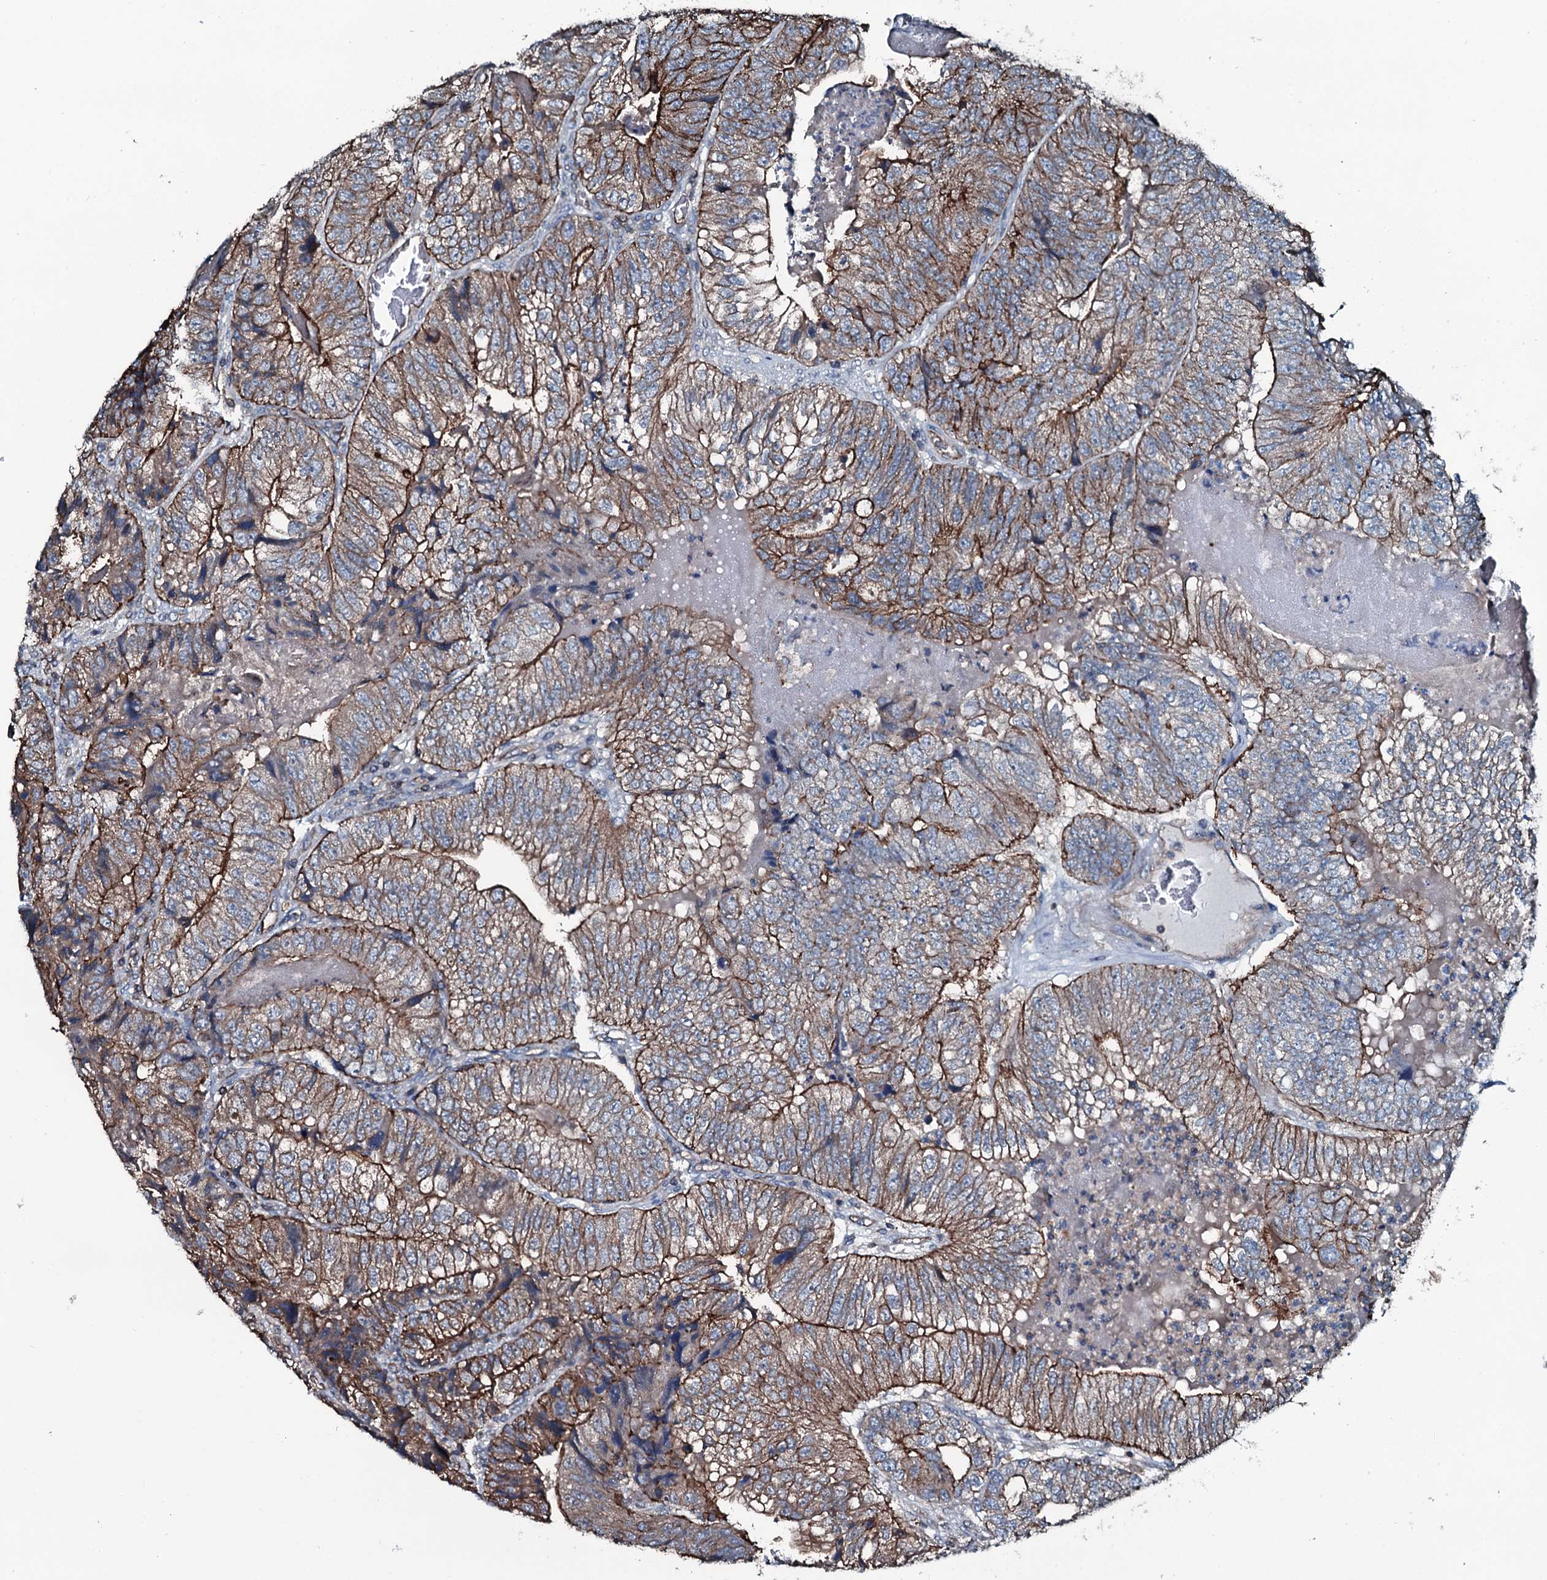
{"staining": {"intensity": "moderate", "quantity": ">75%", "location": "cytoplasmic/membranous"}, "tissue": "colorectal cancer", "cell_type": "Tumor cells", "image_type": "cancer", "snomed": [{"axis": "morphology", "description": "Adenocarcinoma, NOS"}, {"axis": "topography", "description": "Colon"}], "caption": "Protein analysis of colorectal adenocarcinoma tissue demonstrates moderate cytoplasmic/membranous expression in about >75% of tumor cells.", "gene": "SLC25A38", "patient": {"sex": "female", "age": 67}}